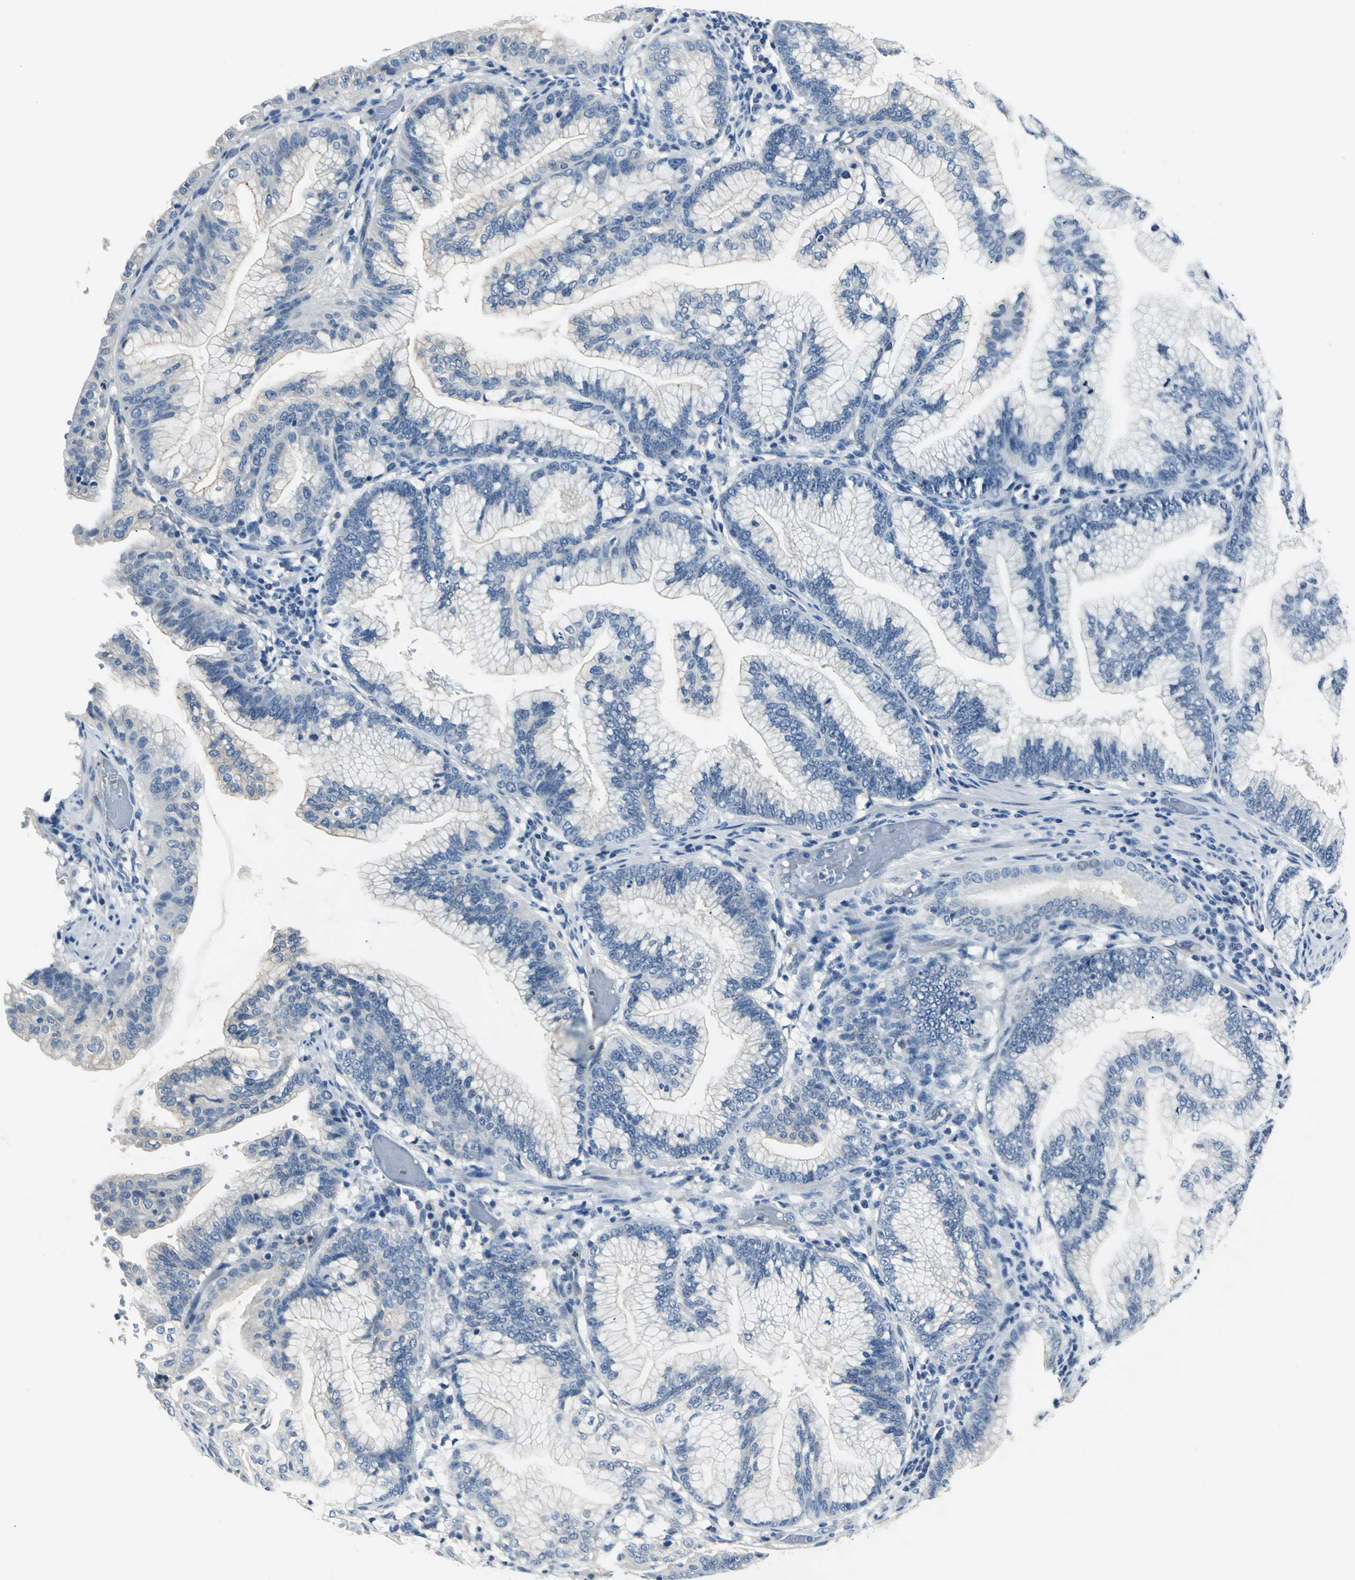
{"staining": {"intensity": "negative", "quantity": "none", "location": "none"}, "tissue": "pancreatic cancer", "cell_type": "Tumor cells", "image_type": "cancer", "snomed": [{"axis": "morphology", "description": "Adenocarcinoma, NOS"}, {"axis": "topography", "description": "Pancreas"}], "caption": "Tumor cells show no significant protein staining in pancreatic adenocarcinoma.", "gene": "RIPOR1", "patient": {"sex": "female", "age": 64}}